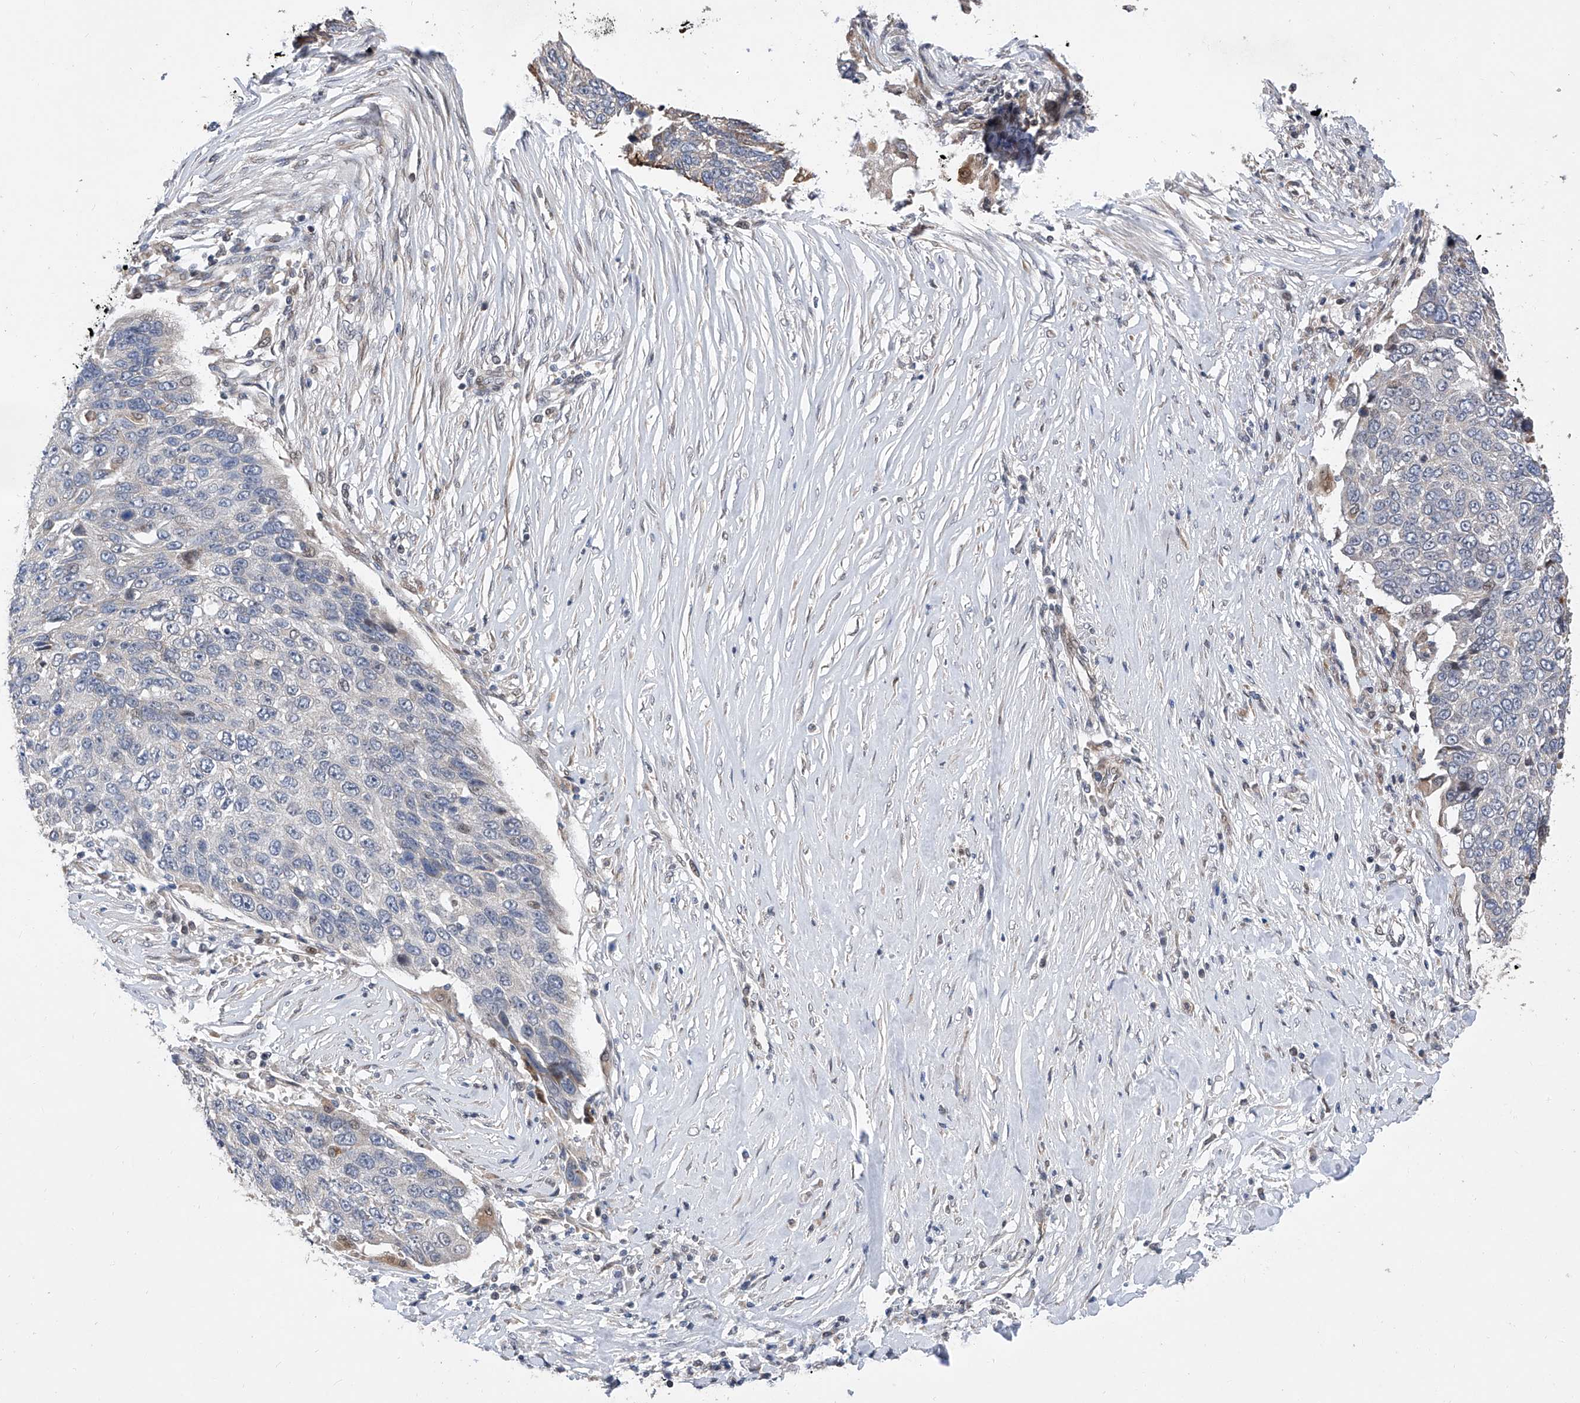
{"staining": {"intensity": "negative", "quantity": "none", "location": "none"}, "tissue": "lung cancer", "cell_type": "Tumor cells", "image_type": "cancer", "snomed": [{"axis": "morphology", "description": "Squamous cell carcinoma, NOS"}, {"axis": "topography", "description": "Lung"}], "caption": "Micrograph shows no protein staining in tumor cells of lung cancer (squamous cell carcinoma) tissue.", "gene": "FARP2", "patient": {"sex": "male", "age": 66}}